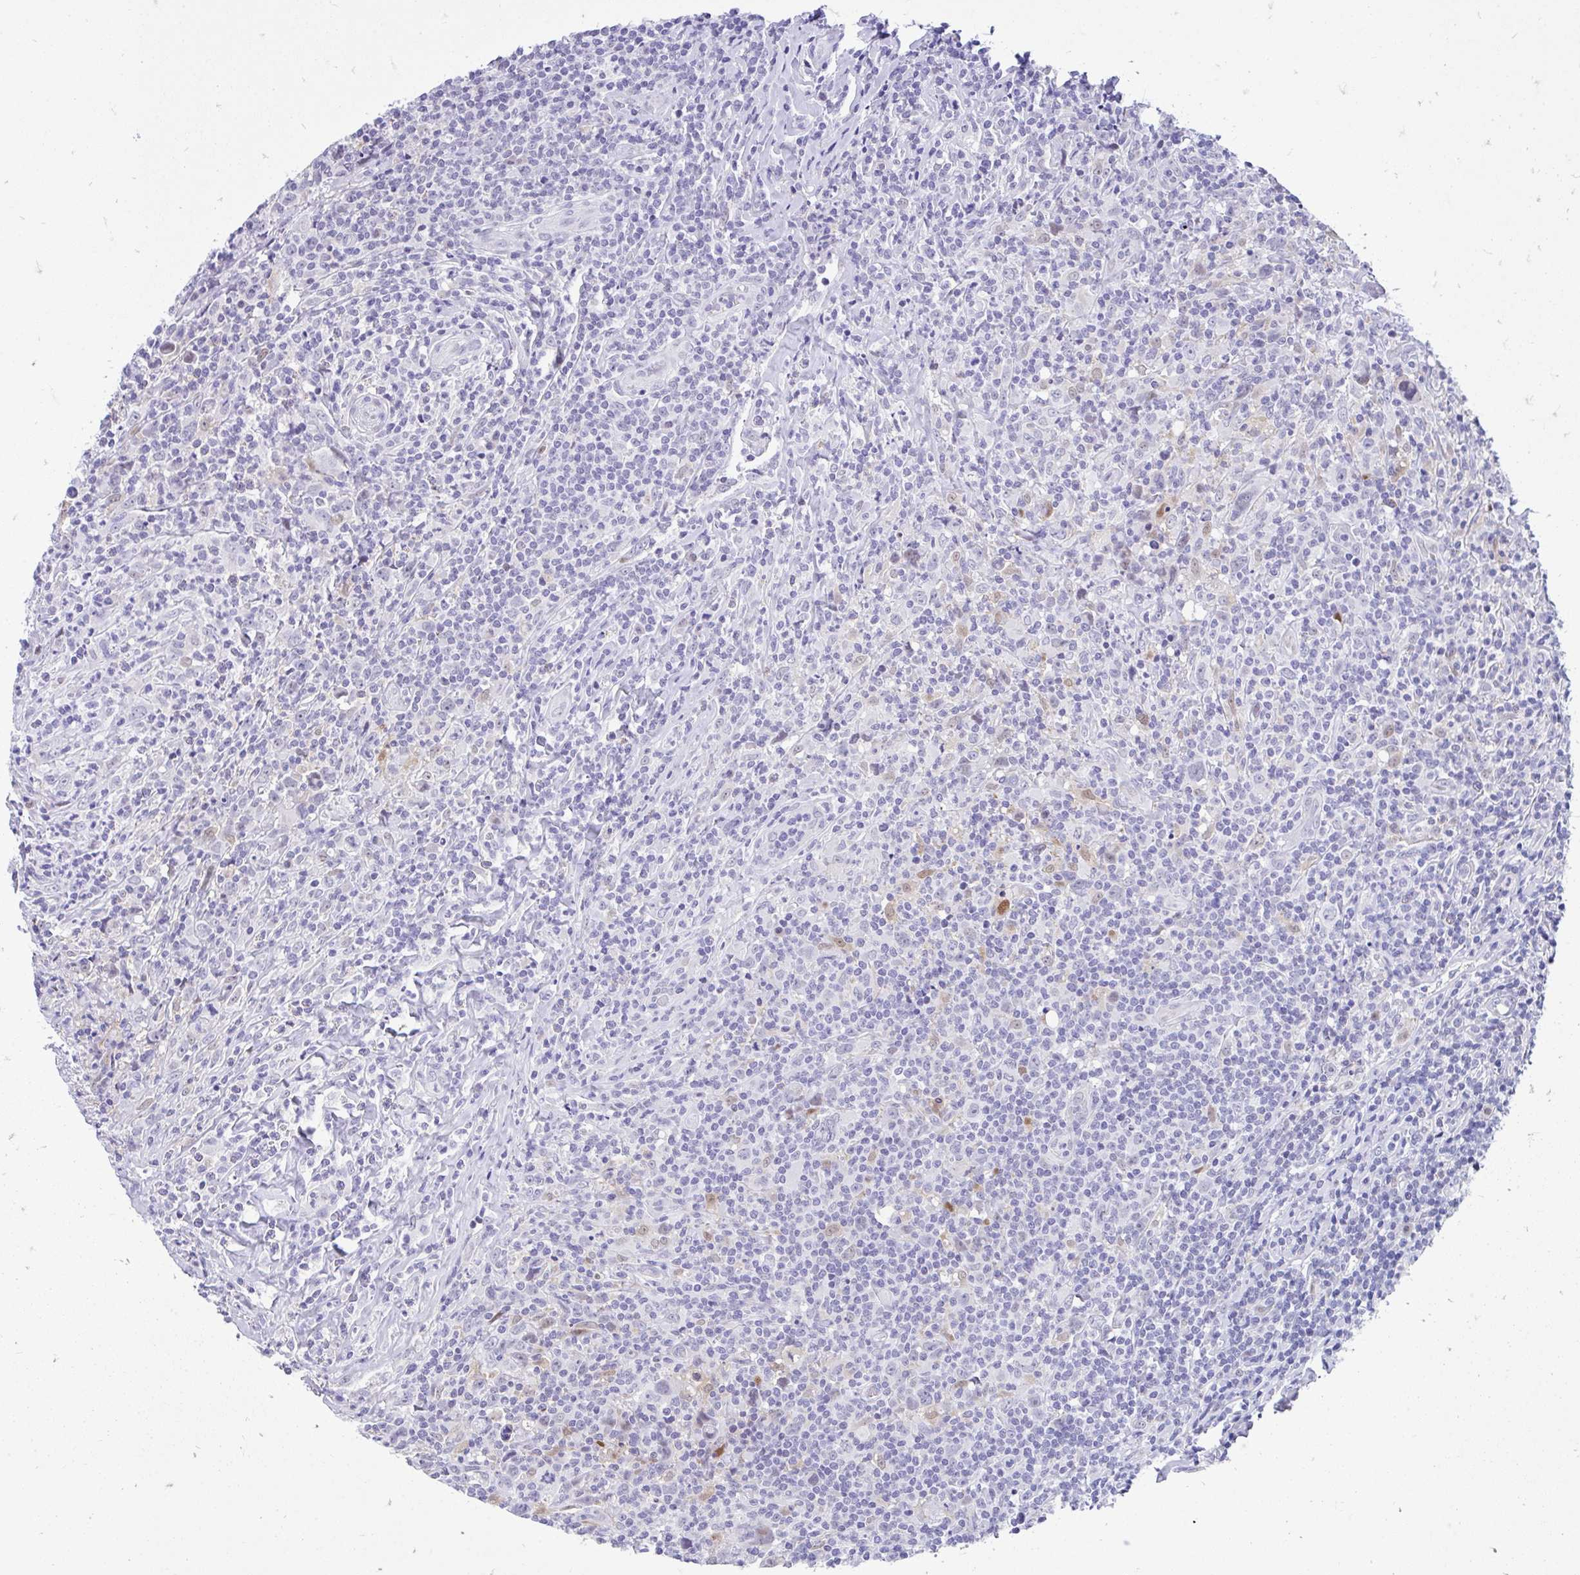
{"staining": {"intensity": "negative", "quantity": "none", "location": "none"}, "tissue": "lymphoma", "cell_type": "Tumor cells", "image_type": "cancer", "snomed": [{"axis": "morphology", "description": "Hodgkin's disease, NOS"}, {"axis": "topography", "description": "Lymph node"}], "caption": "The image shows no staining of tumor cells in Hodgkin's disease.", "gene": "GLB1L2", "patient": {"sex": "female", "age": 18}}